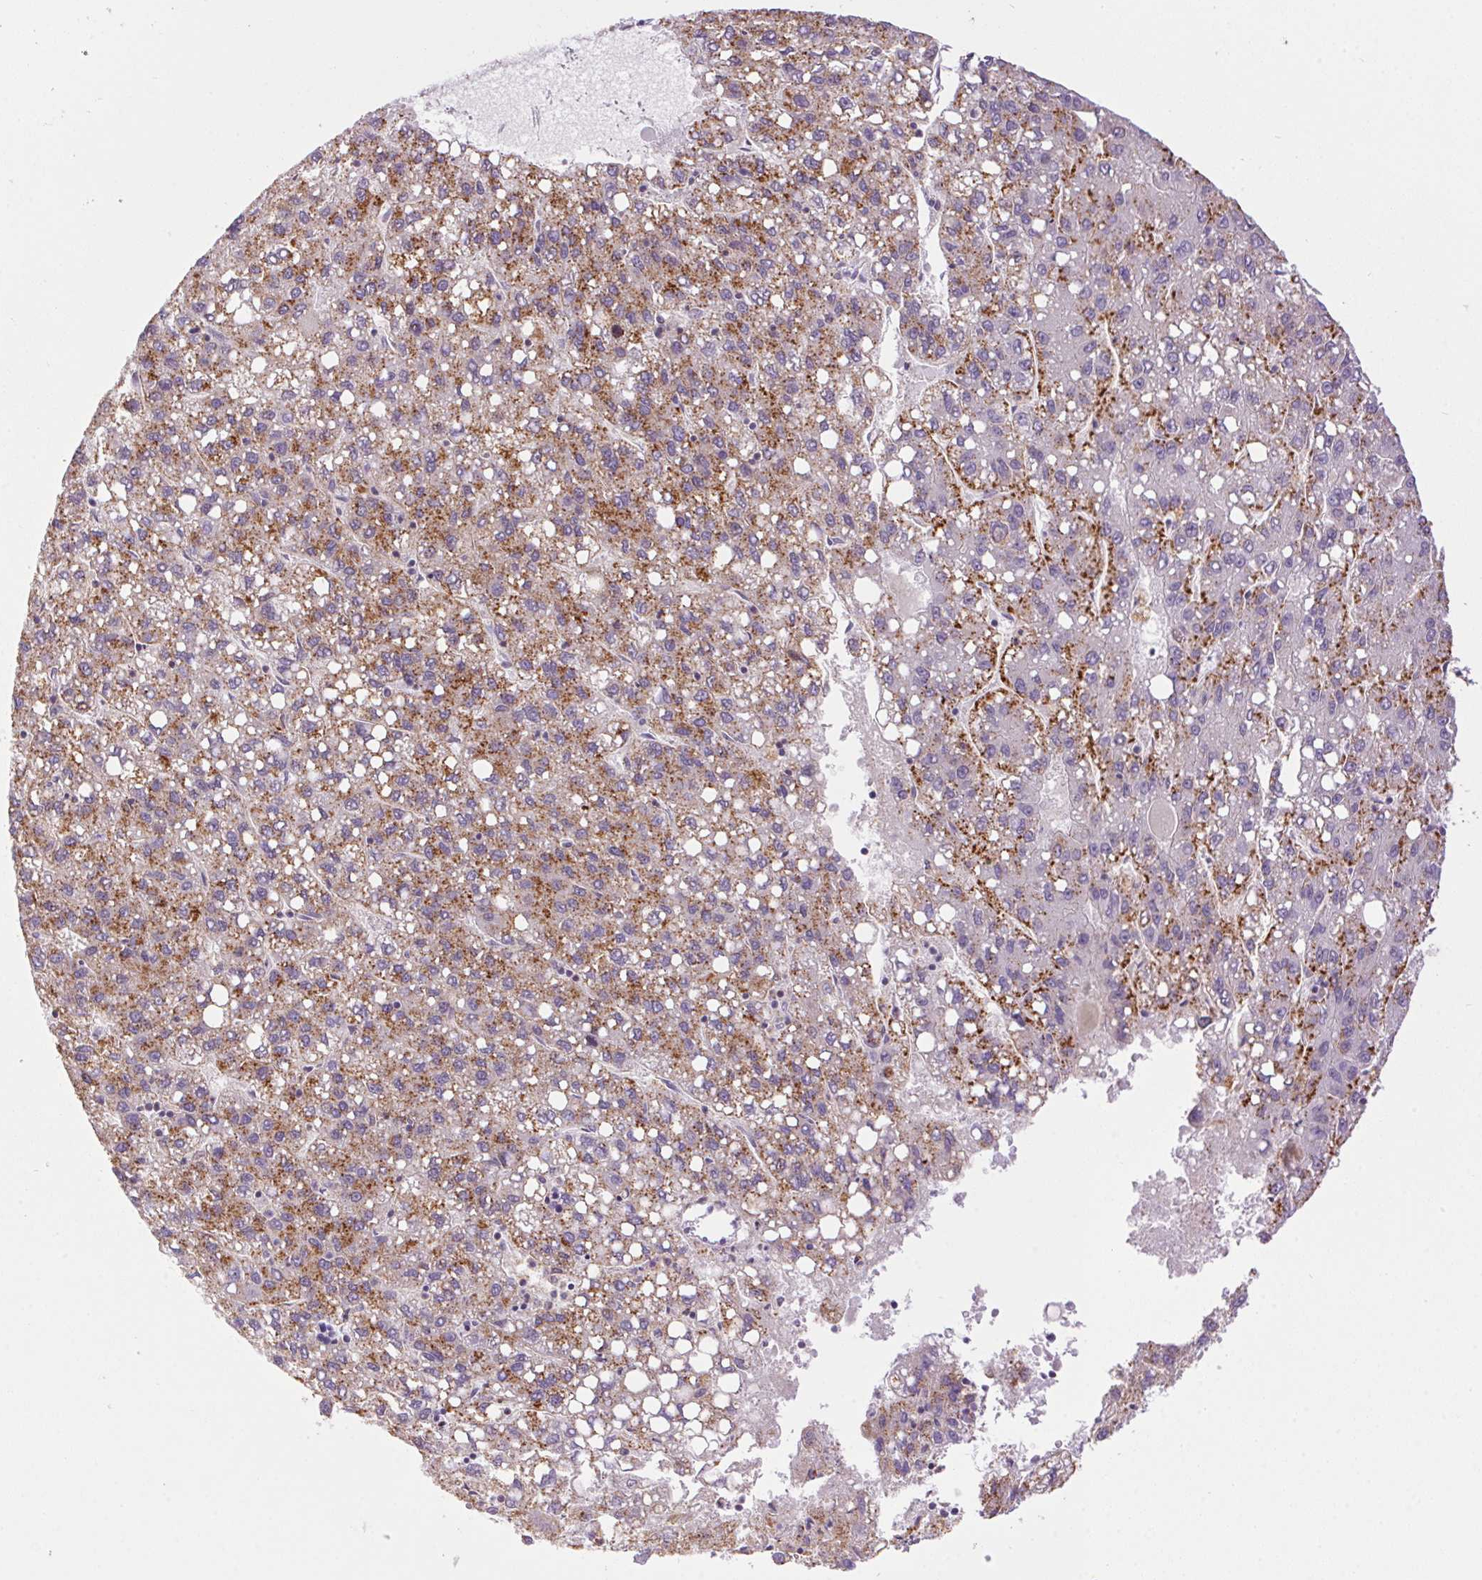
{"staining": {"intensity": "moderate", "quantity": "<25%", "location": "cytoplasmic/membranous"}, "tissue": "liver cancer", "cell_type": "Tumor cells", "image_type": "cancer", "snomed": [{"axis": "morphology", "description": "Carcinoma, Hepatocellular, NOS"}, {"axis": "topography", "description": "Liver"}], "caption": "IHC of liver hepatocellular carcinoma shows low levels of moderate cytoplasmic/membranous positivity in approximately <25% of tumor cells.", "gene": "SMIM13", "patient": {"sex": "female", "age": 82}}